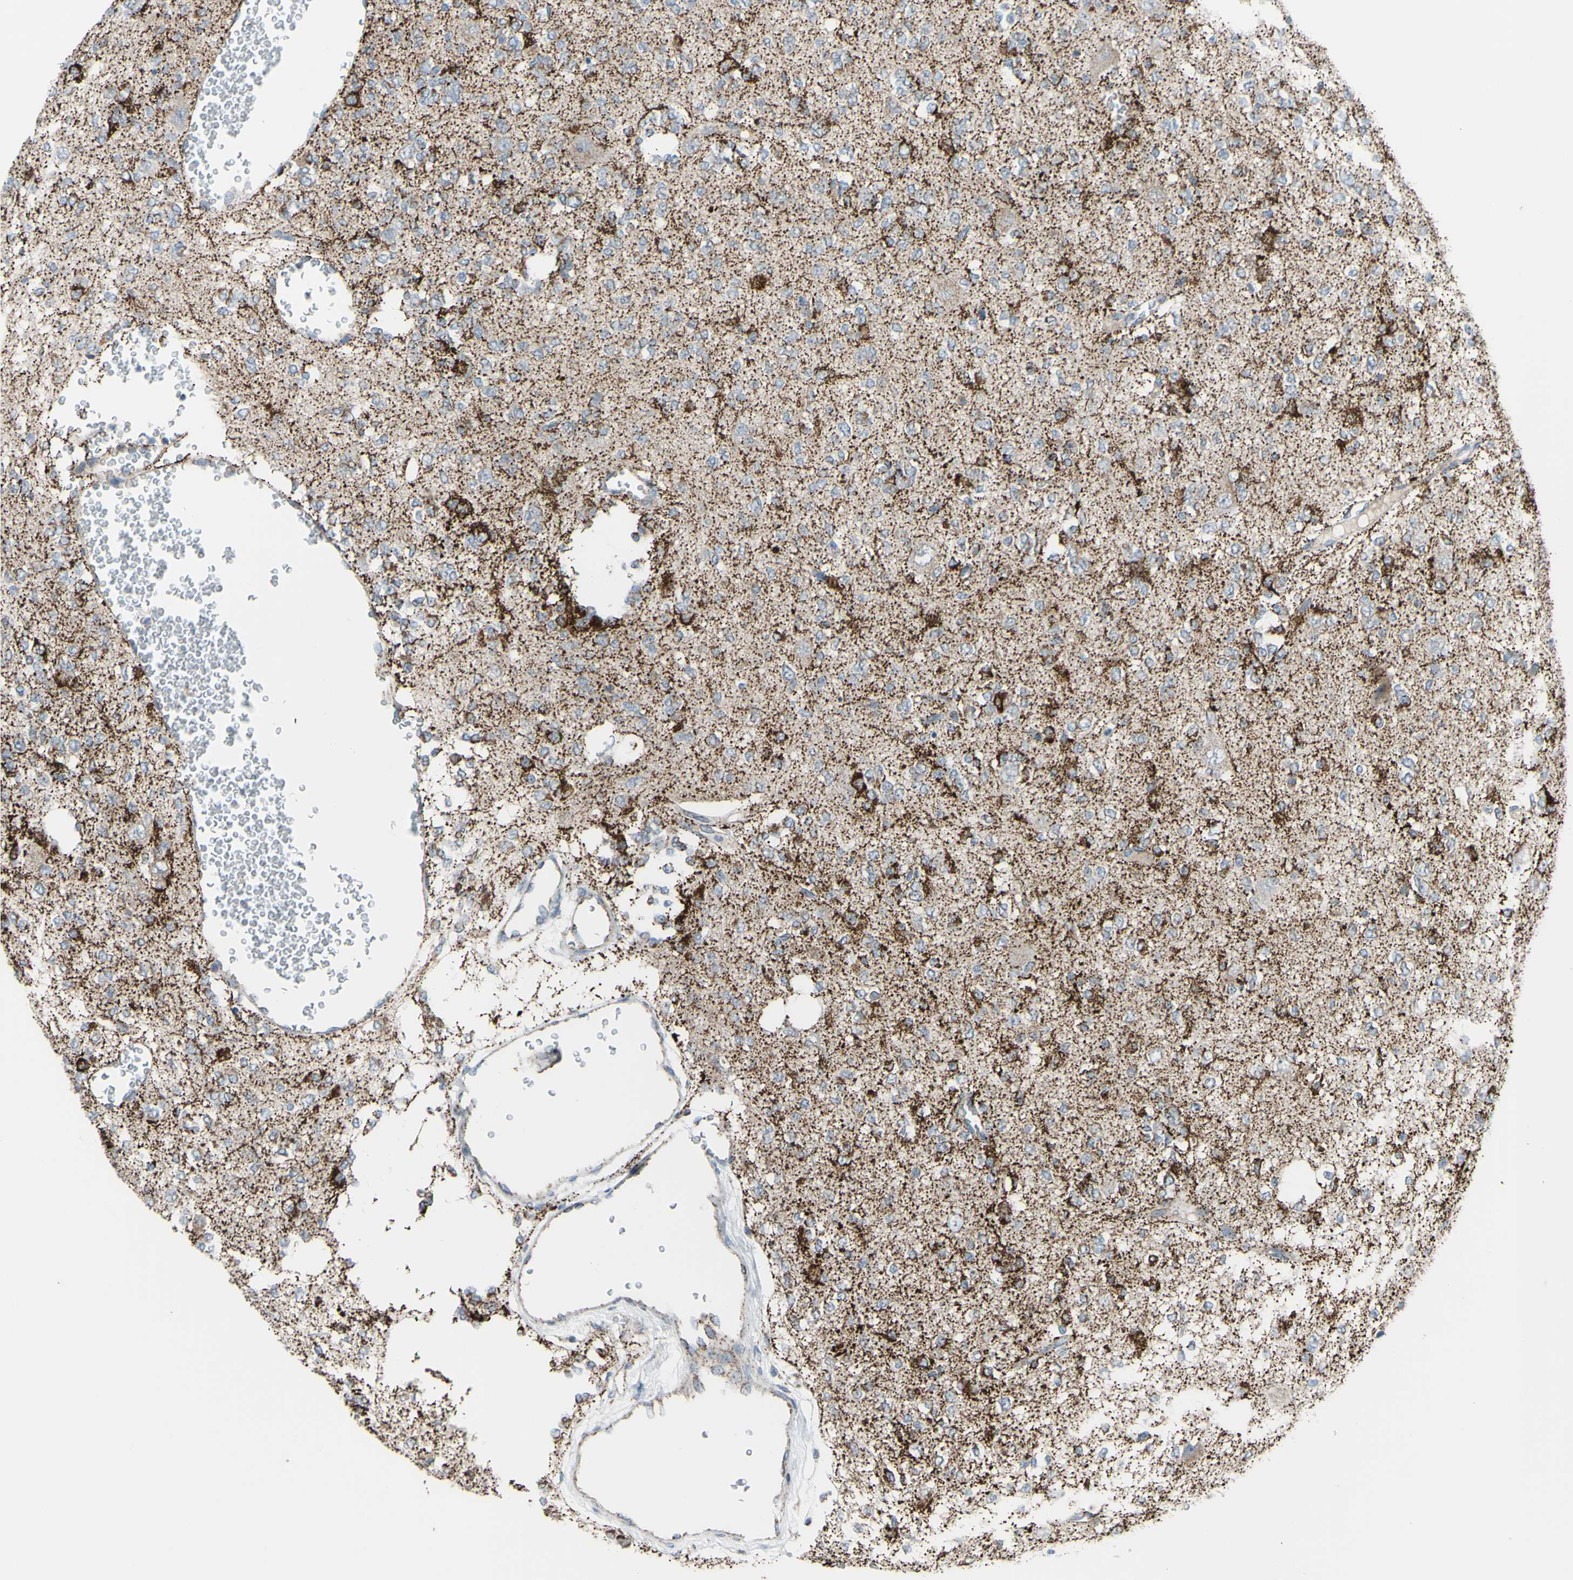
{"staining": {"intensity": "weak", "quantity": "25%-75%", "location": "cytoplasmic/membranous"}, "tissue": "glioma", "cell_type": "Tumor cells", "image_type": "cancer", "snomed": [{"axis": "morphology", "description": "Glioma, malignant, Low grade"}, {"axis": "topography", "description": "Brain"}], "caption": "Approximately 25%-75% of tumor cells in low-grade glioma (malignant) display weak cytoplasmic/membranous protein positivity as visualized by brown immunohistochemical staining.", "gene": "GLT8D1", "patient": {"sex": "male", "age": 38}}